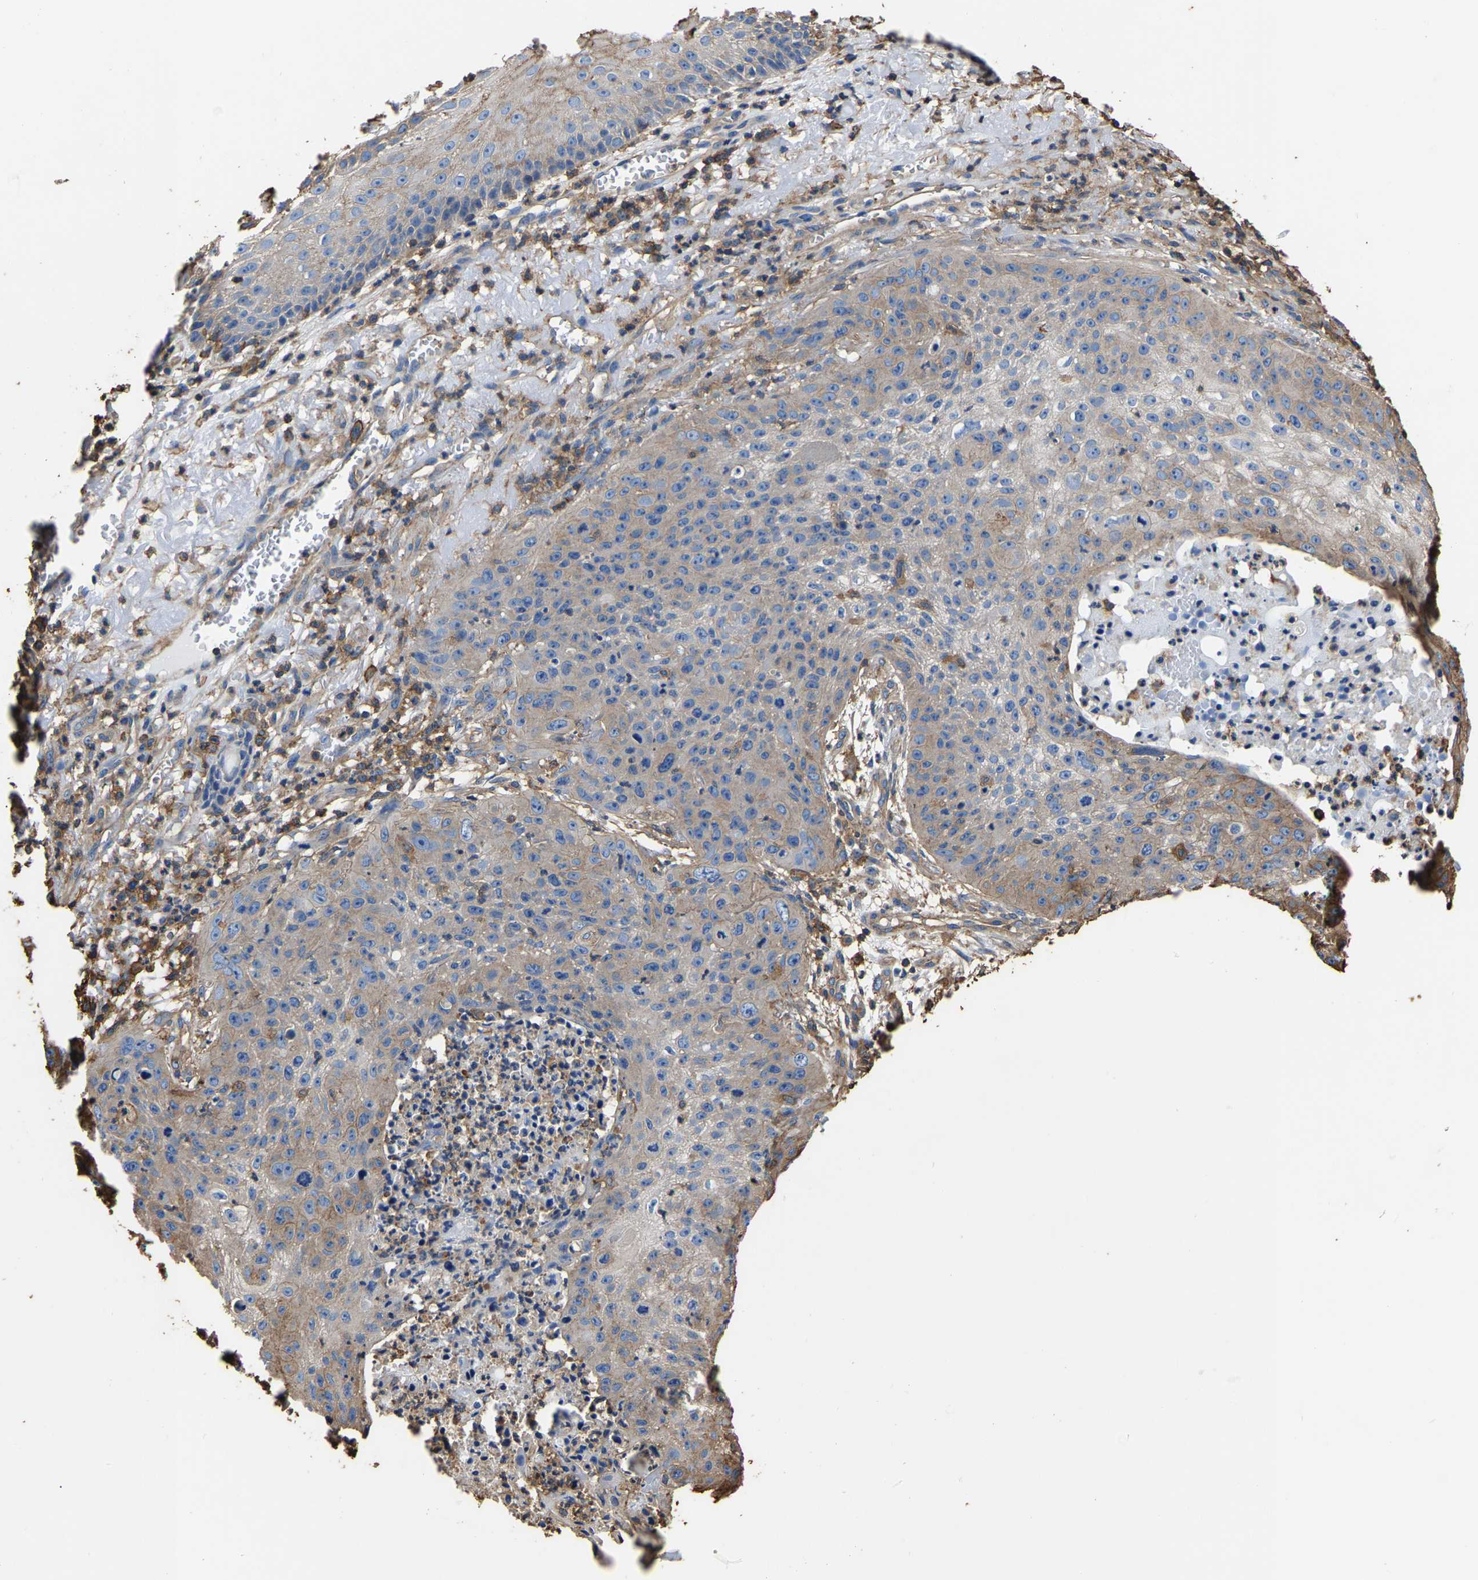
{"staining": {"intensity": "weak", "quantity": "25%-75%", "location": "cytoplasmic/membranous"}, "tissue": "skin cancer", "cell_type": "Tumor cells", "image_type": "cancer", "snomed": [{"axis": "morphology", "description": "Squamous cell carcinoma, NOS"}, {"axis": "topography", "description": "Skin"}], "caption": "Immunohistochemistry (IHC) staining of skin cancer, which exhibits low levels of weak cytoplasmic/membranous positivity in approximately 25%-75% of tumor cells indicating weak cytoplasmic/membranous protein staining. The staining was performed using DAB (3,3'-diaminobenzidine) (brown) for protein detection and nuclei were counterstained in hematoxylin (blue).", "gene": "ARMT1", "patient": {"sex": "female", "age": 80}}